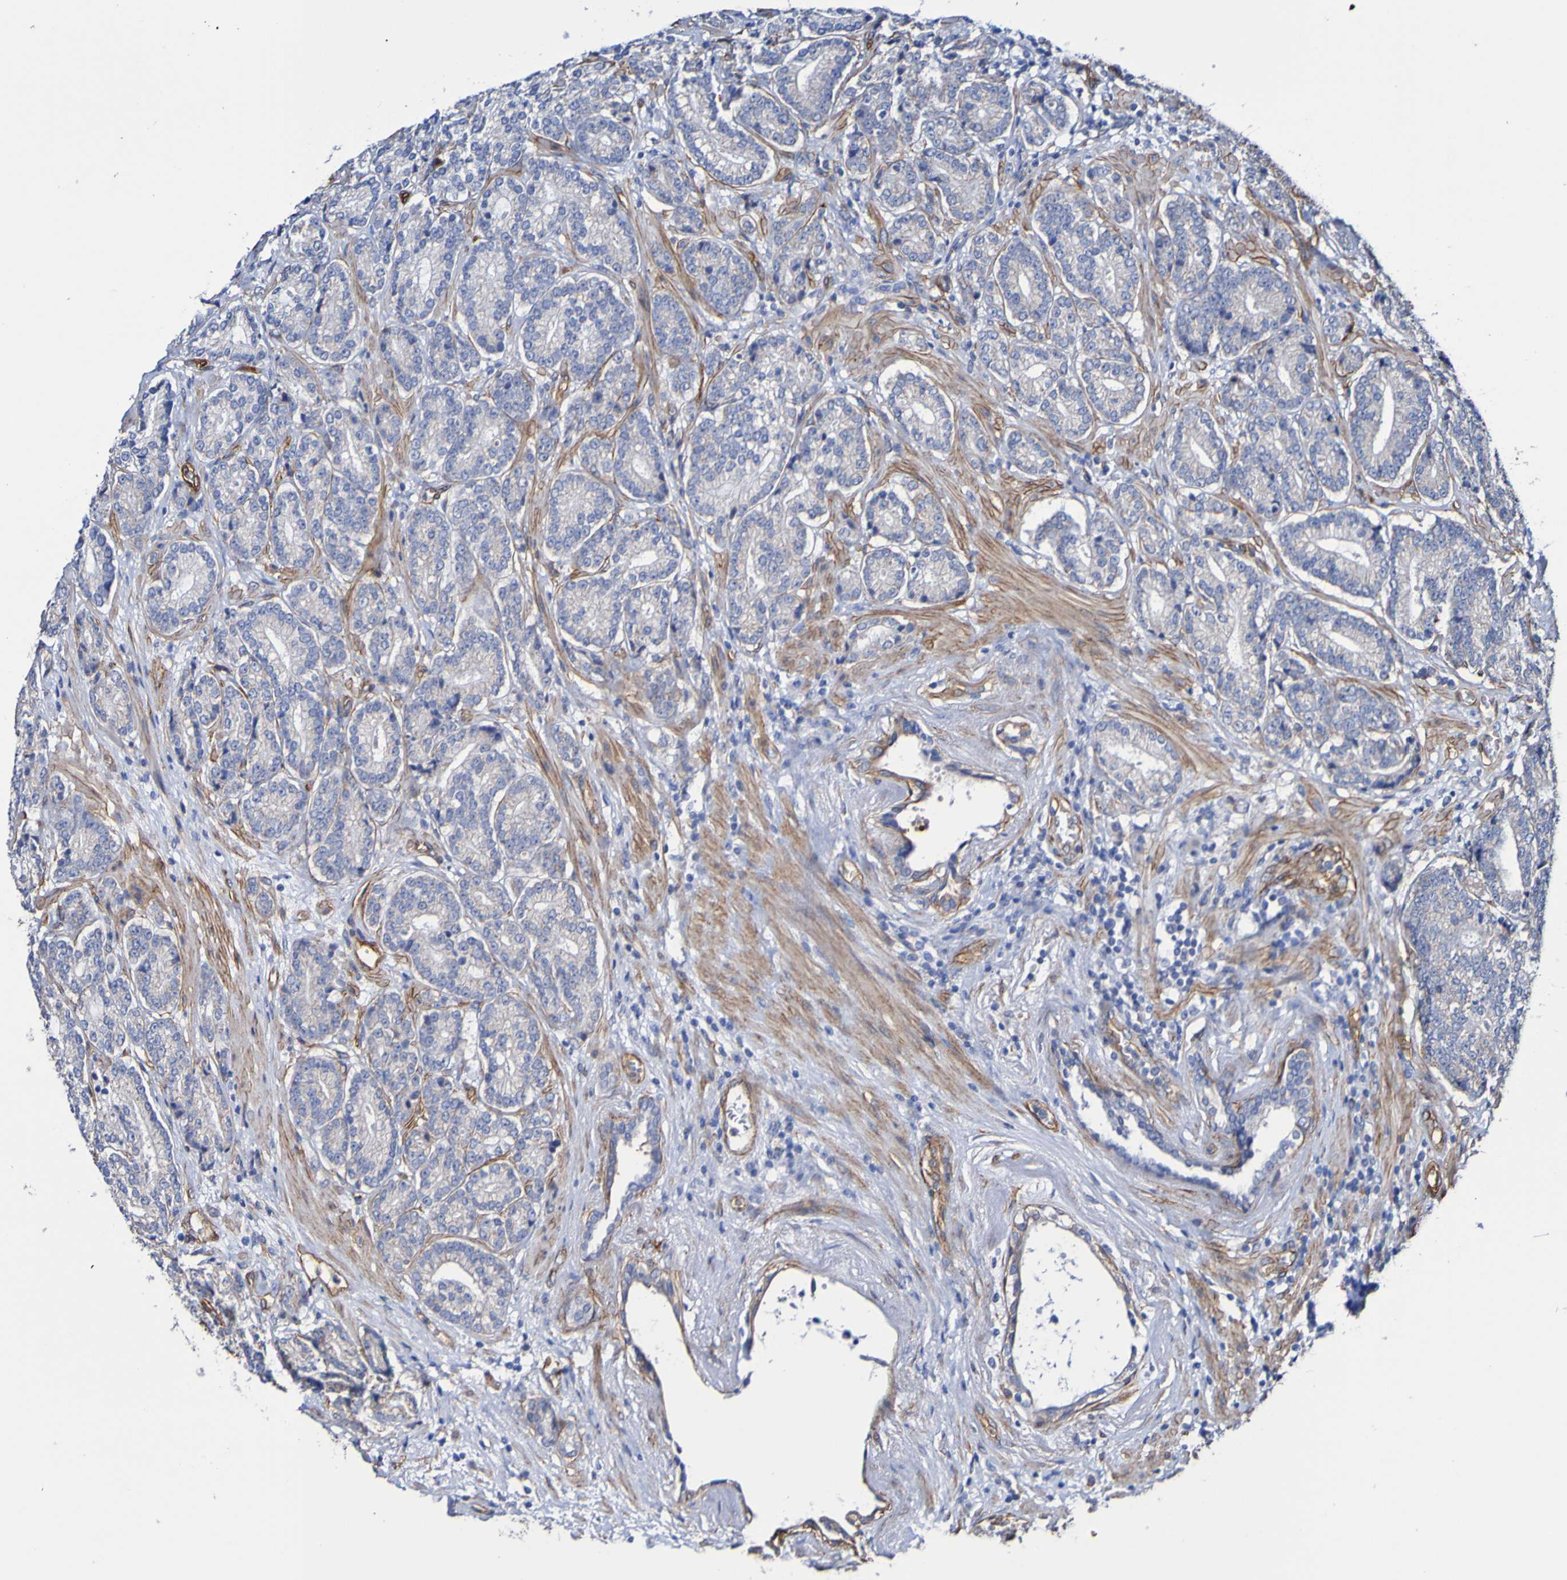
{"staining": {"intensity": "weak", "quantity": "<25%", "location": "cytoplasmic/membranous"}, "tissue": "prostate cancer", "cell_type": "Tumor cells", "image_type": "cancer", "snomed": [{"axis": "morphology", "description": "Adenocarcinoma, High grade"}, {"axis": "topography", "description": "Prostate"}], "caption": "Tumor cells show no significant positivity in prostate cancer (high-grade adenocarcinoma).", "gene": "ELMOD3", "patient": {"sex": "male", "age": 61}}